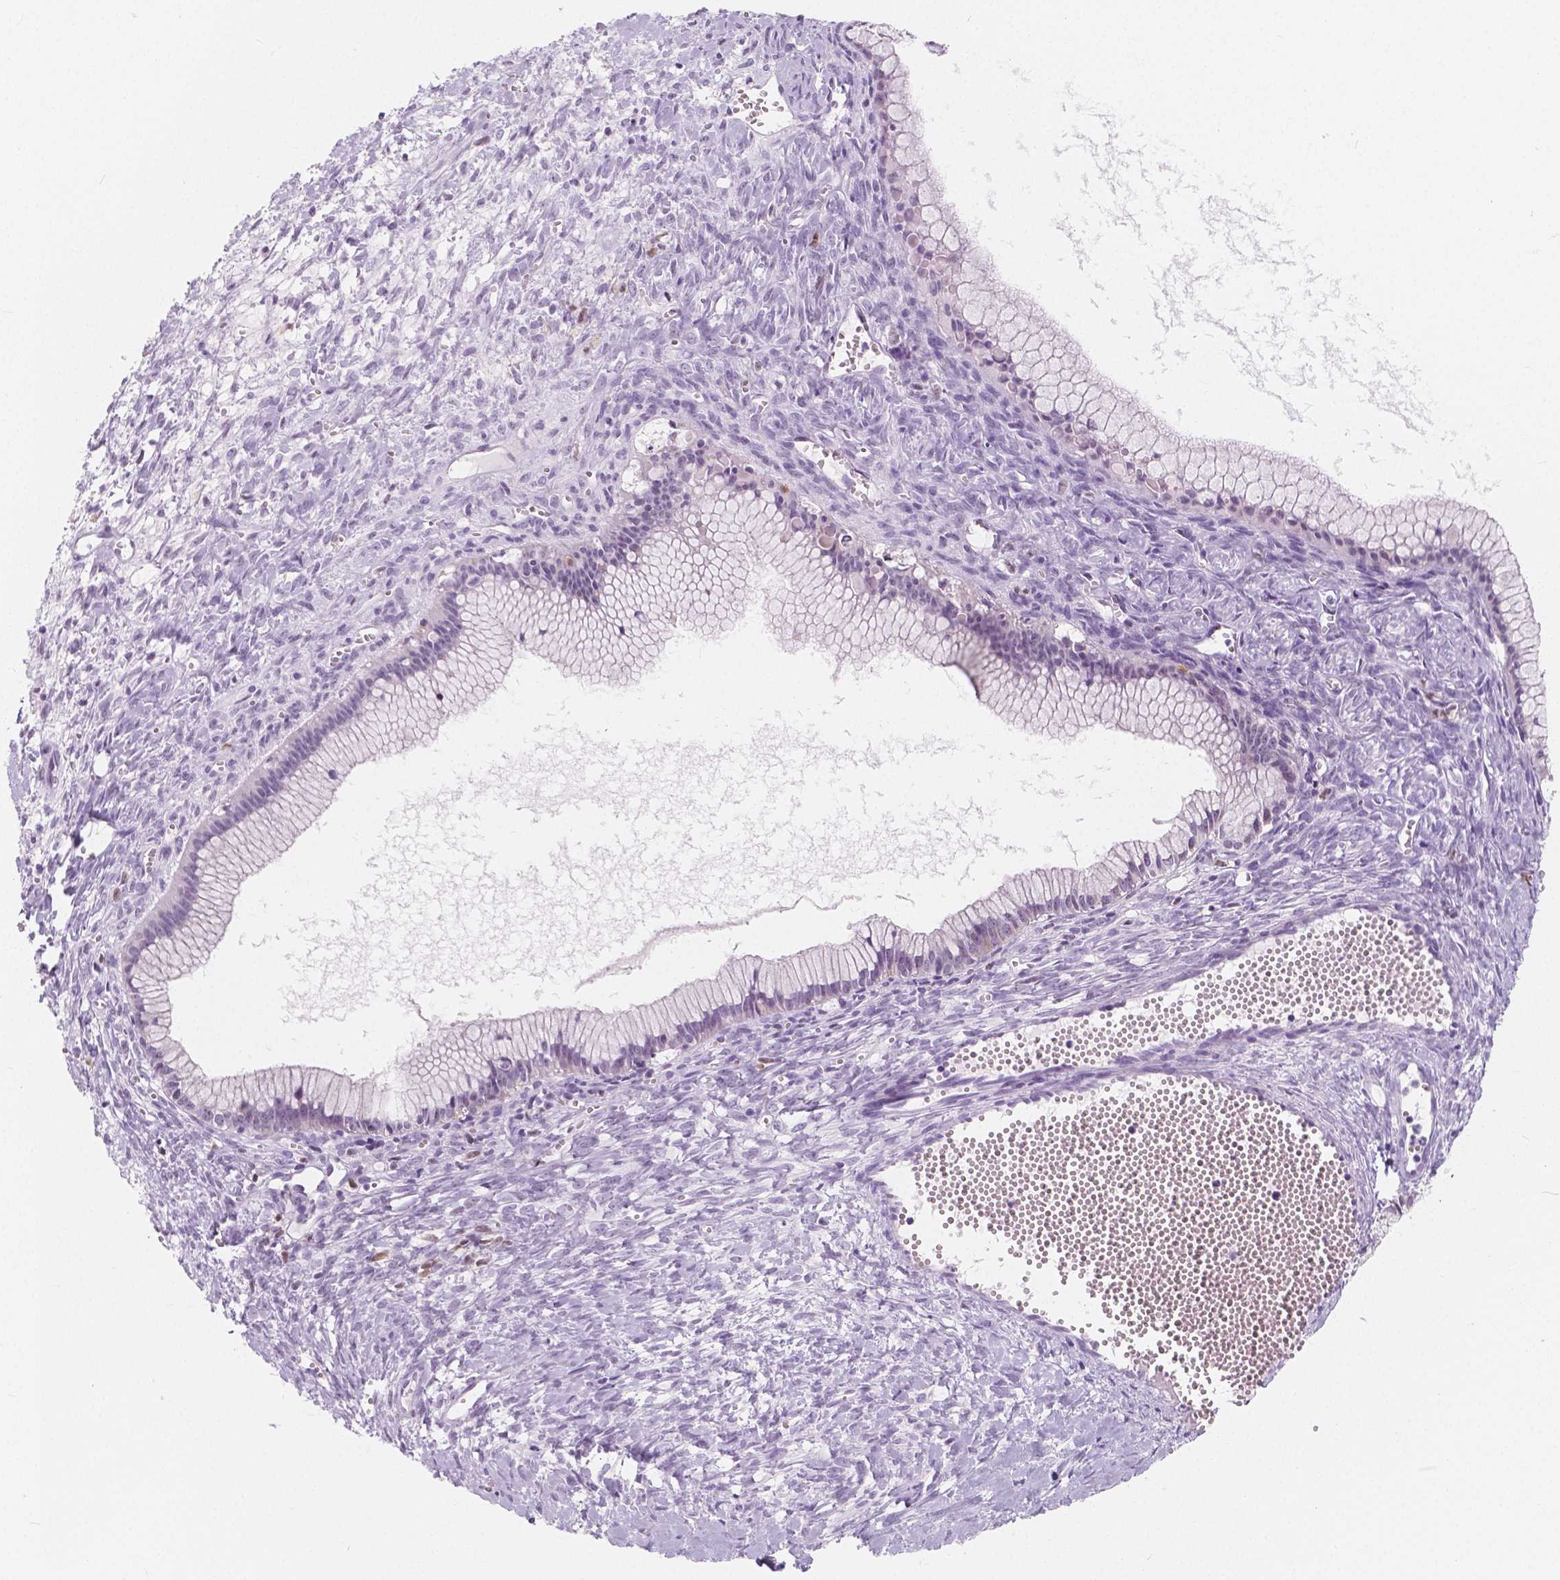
{"staining": {"intensity": "negative", "quantity": "none", "location": "none"}, "tissue": "ovarian cancer", "cell_type": "Tumor cells", "image_type": "cancer", "snomed": [{"axis": "morphology", "description": "Cystadenocarcinoma, mucinous, NOS"}, {"axis": "topography", "description": "Ovary"}], "caption": "Tumor cells are negative for protein expression in human ovarian cancer. (DAB immunohistochemistry, high magnification).", "gene": "NOLC1", "patient": {"sex": "female", "age": 41}}